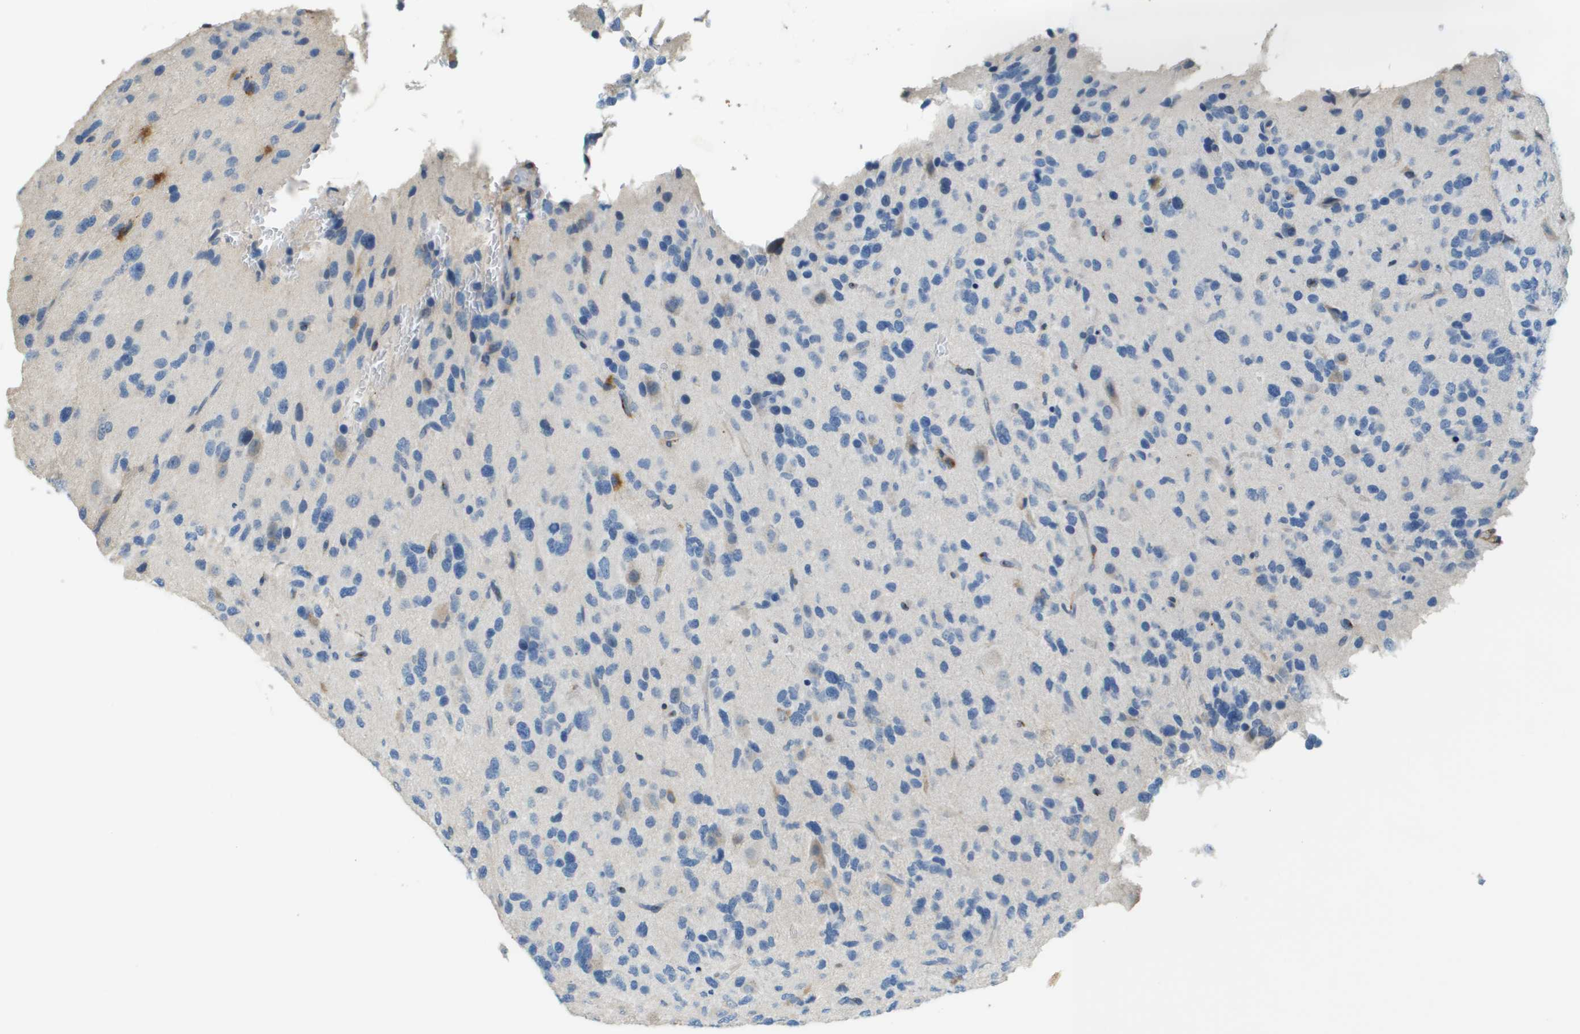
{"staining": {"intensity": "negative", "quantity": "none", "location": "none"}, "tissue": "glioma", "cell_type": "Tumor cells", "image_type": "cancer", "snomed": [{"axis": "morphology", "description": "Glioma, malignant, High grade"}, {"axis": "topography", "description": "Brain"}], "caption": "DAB (3,3'-diaminobenzidine) immunohistochemical staining of glioma displays no significant staining in tumor cells.", "gene": "DCN", "patient": {"sex": "female", "age": 58}}